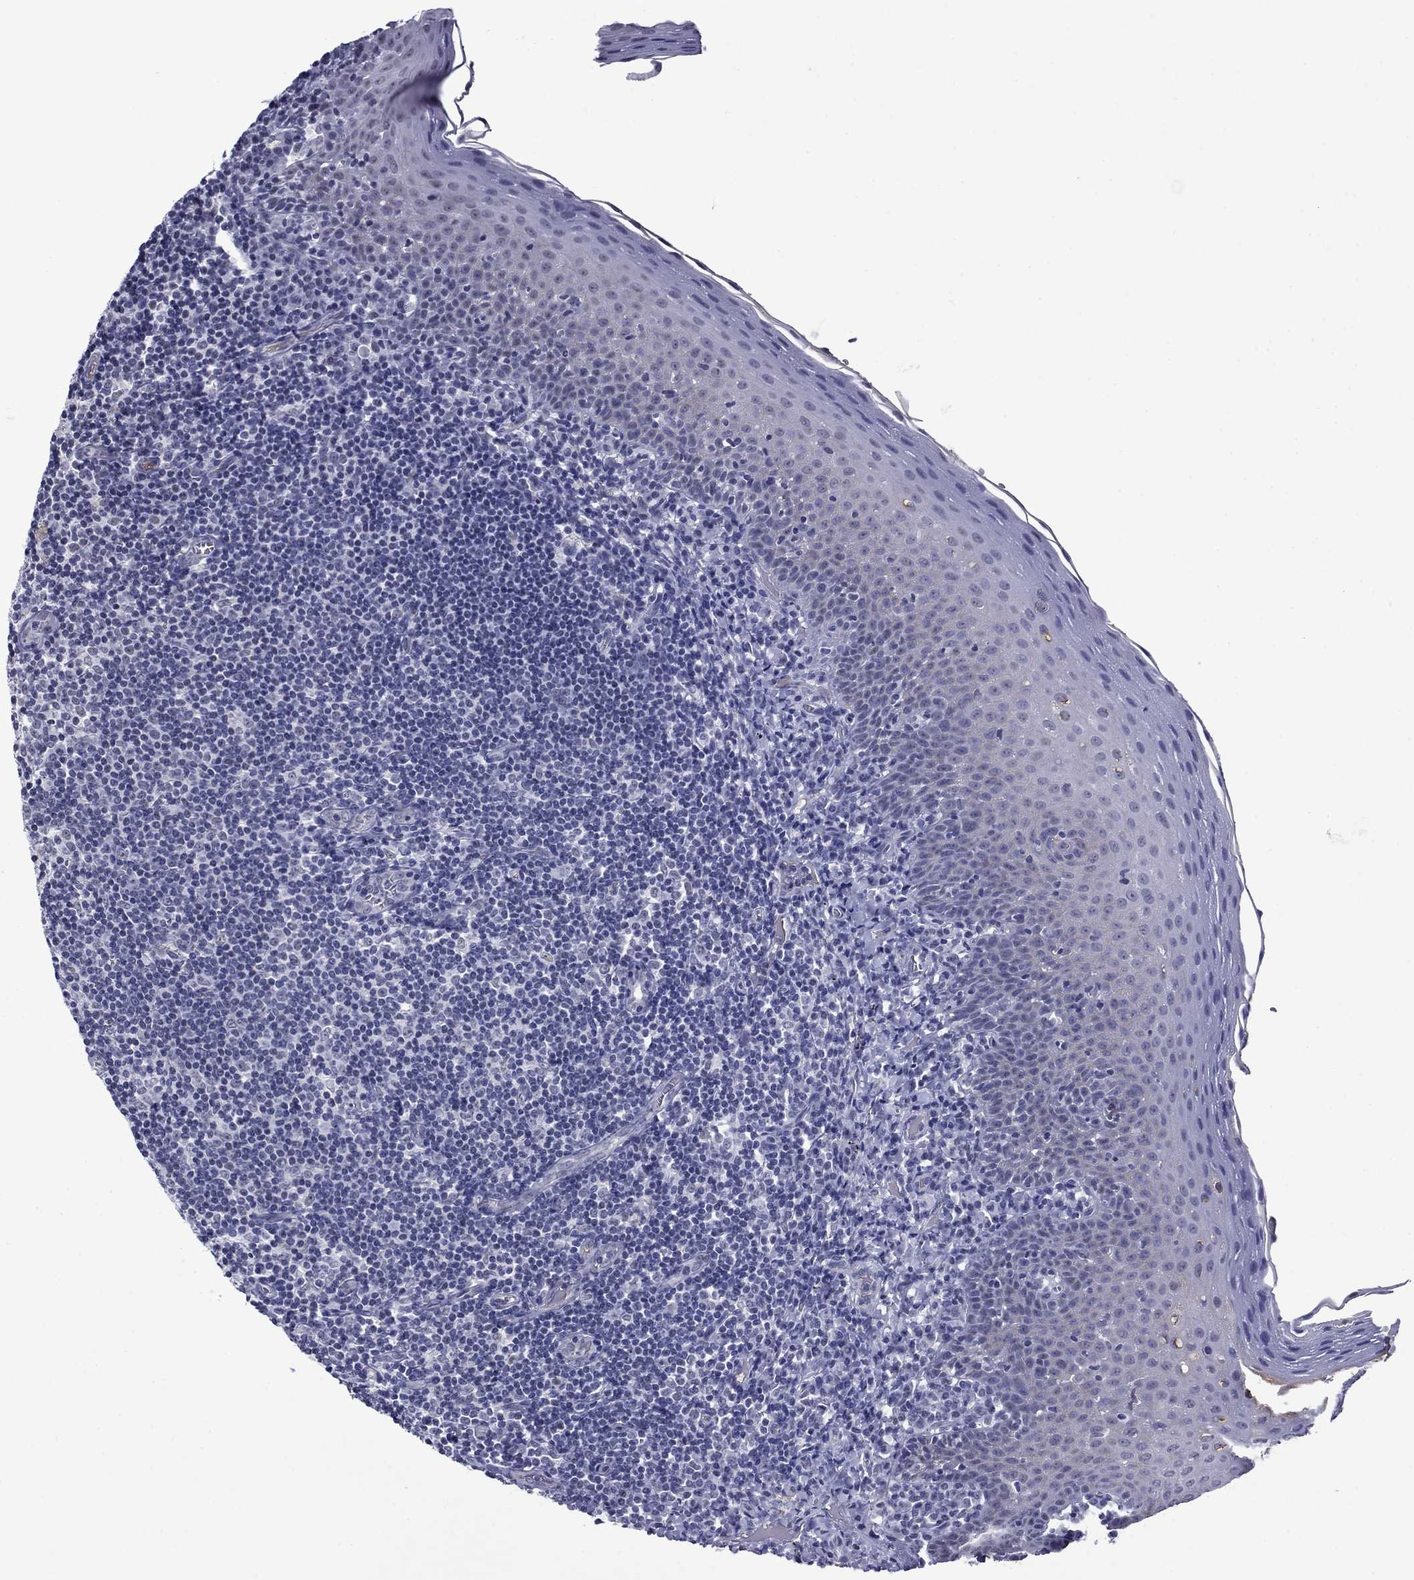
{"staining": {"intensity": "negative", "quantity": "none", "location": "none"}, "tissue": "tonsil", "cell_type": "Germinal center cells", "image_type": "normal", "snomed": [{"axis": "morphology", "description": "Normal tissue, NOS"}, {"axis": "morphology", "description": "Inflammation, NOS"}, {"axis": "topography", "description": "Tonsil"}], "caption": "DAB immunohistochemical staining of normal human tonsil displays no significant staining in germinal center cells.", "gene": "APOA2", "patient": {"sex": "female", "age": 31}}